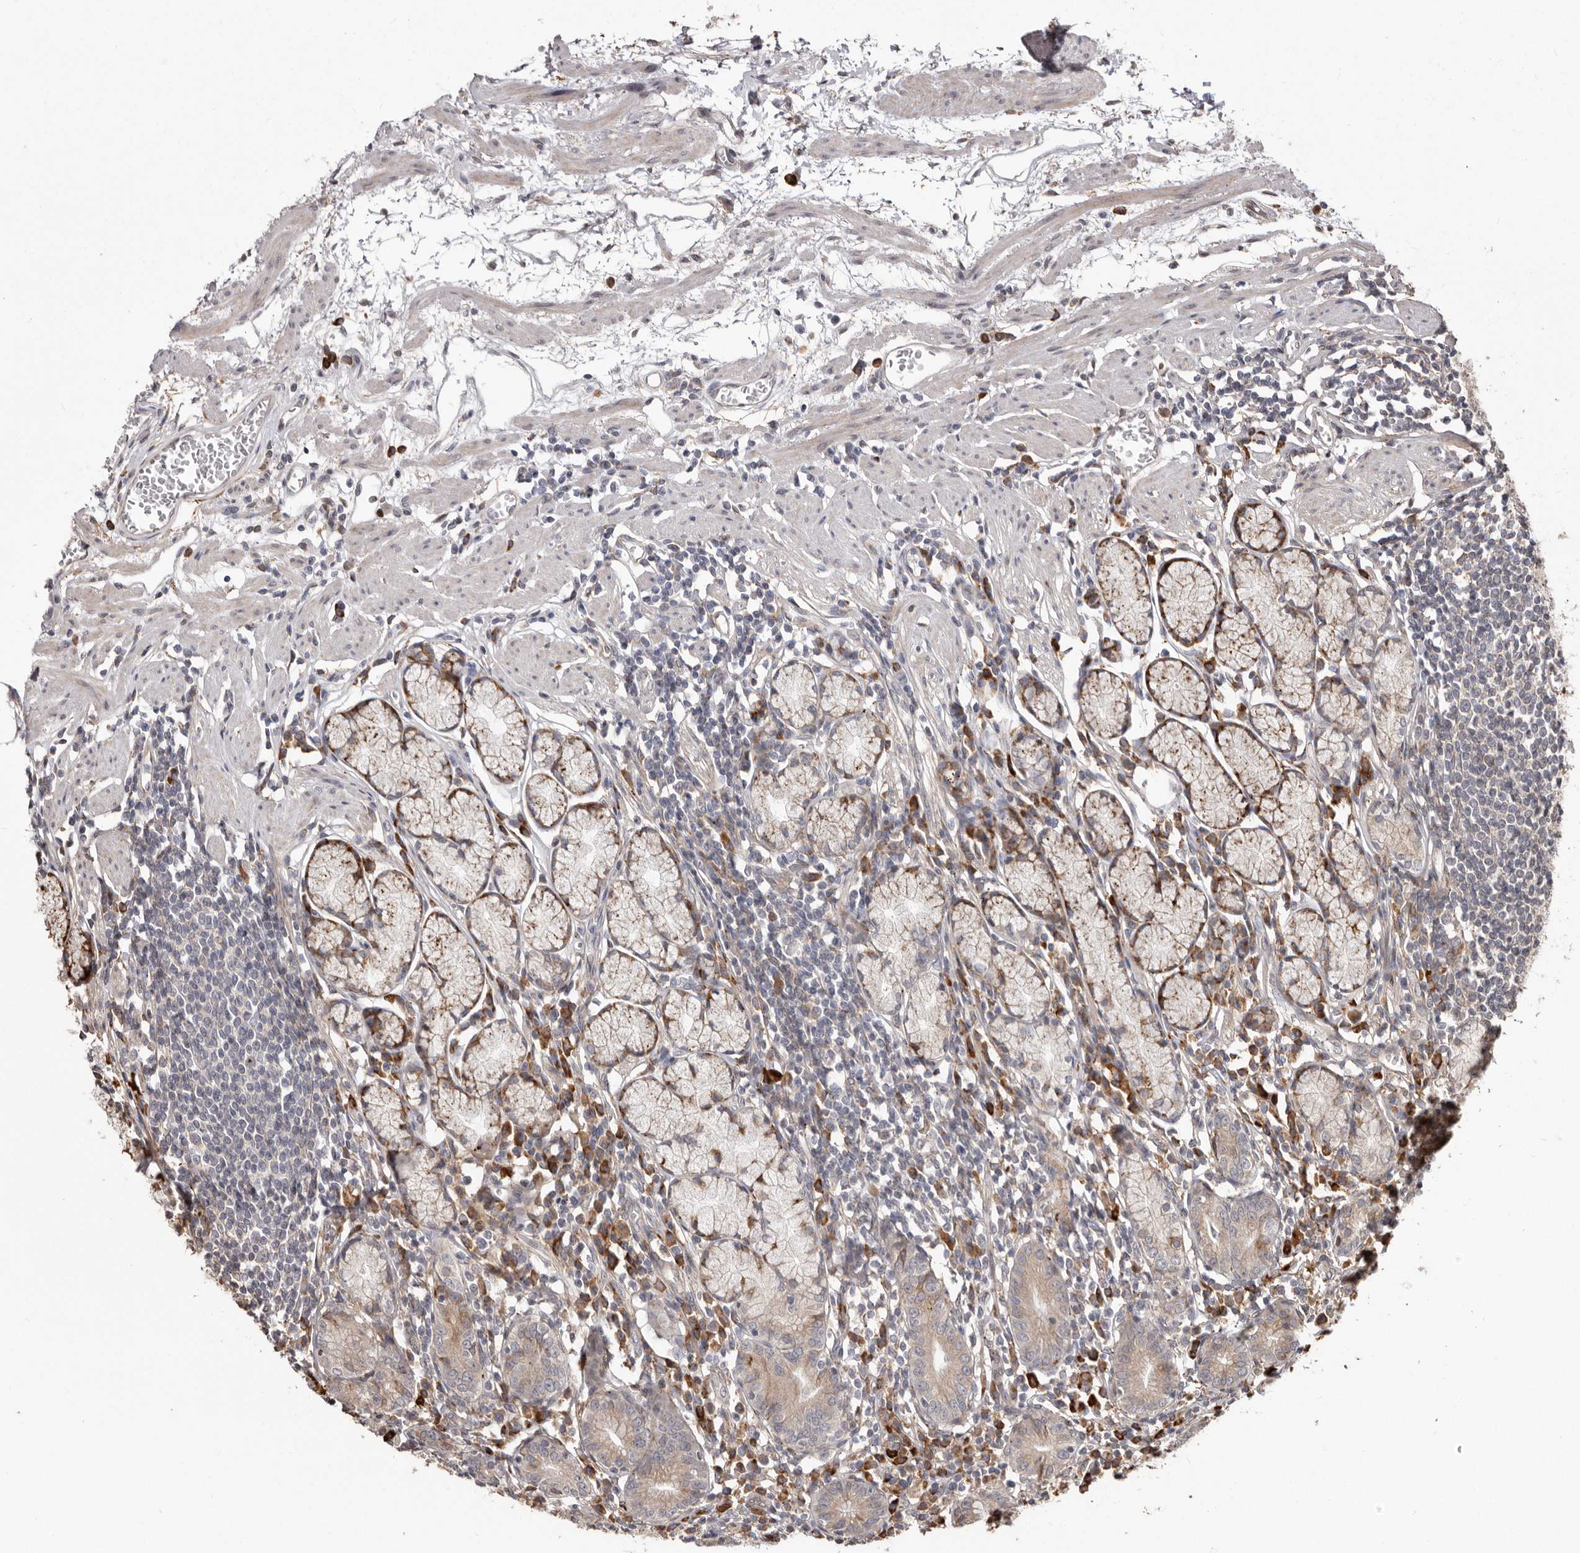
{"staining": {"intensity": "moderate", "quantity": "<25%", "location": "cytoplasmic/membranous"}, "tissue": "stomach", "cell_type": "Glandular cells", "image_type": "normal", "snomed": [{"axis": "morphology", "description": "Normal tissue, NOS"}, {"axis": "topography", "description": "Stomach"}], "caption": "Normal stomach exhibits moderate cytoplasmic/membranous expression in approximately <25% of glandular cells, visualized by immunohistochemistry. (Stains: DAB (3,3'-diaminobenzidine) in brown, nuclei in blue, Microscopy: brightfield microscopy at high magnification).", "gene": "NUP43", "patient": {"sex": "male", "age": 55}}